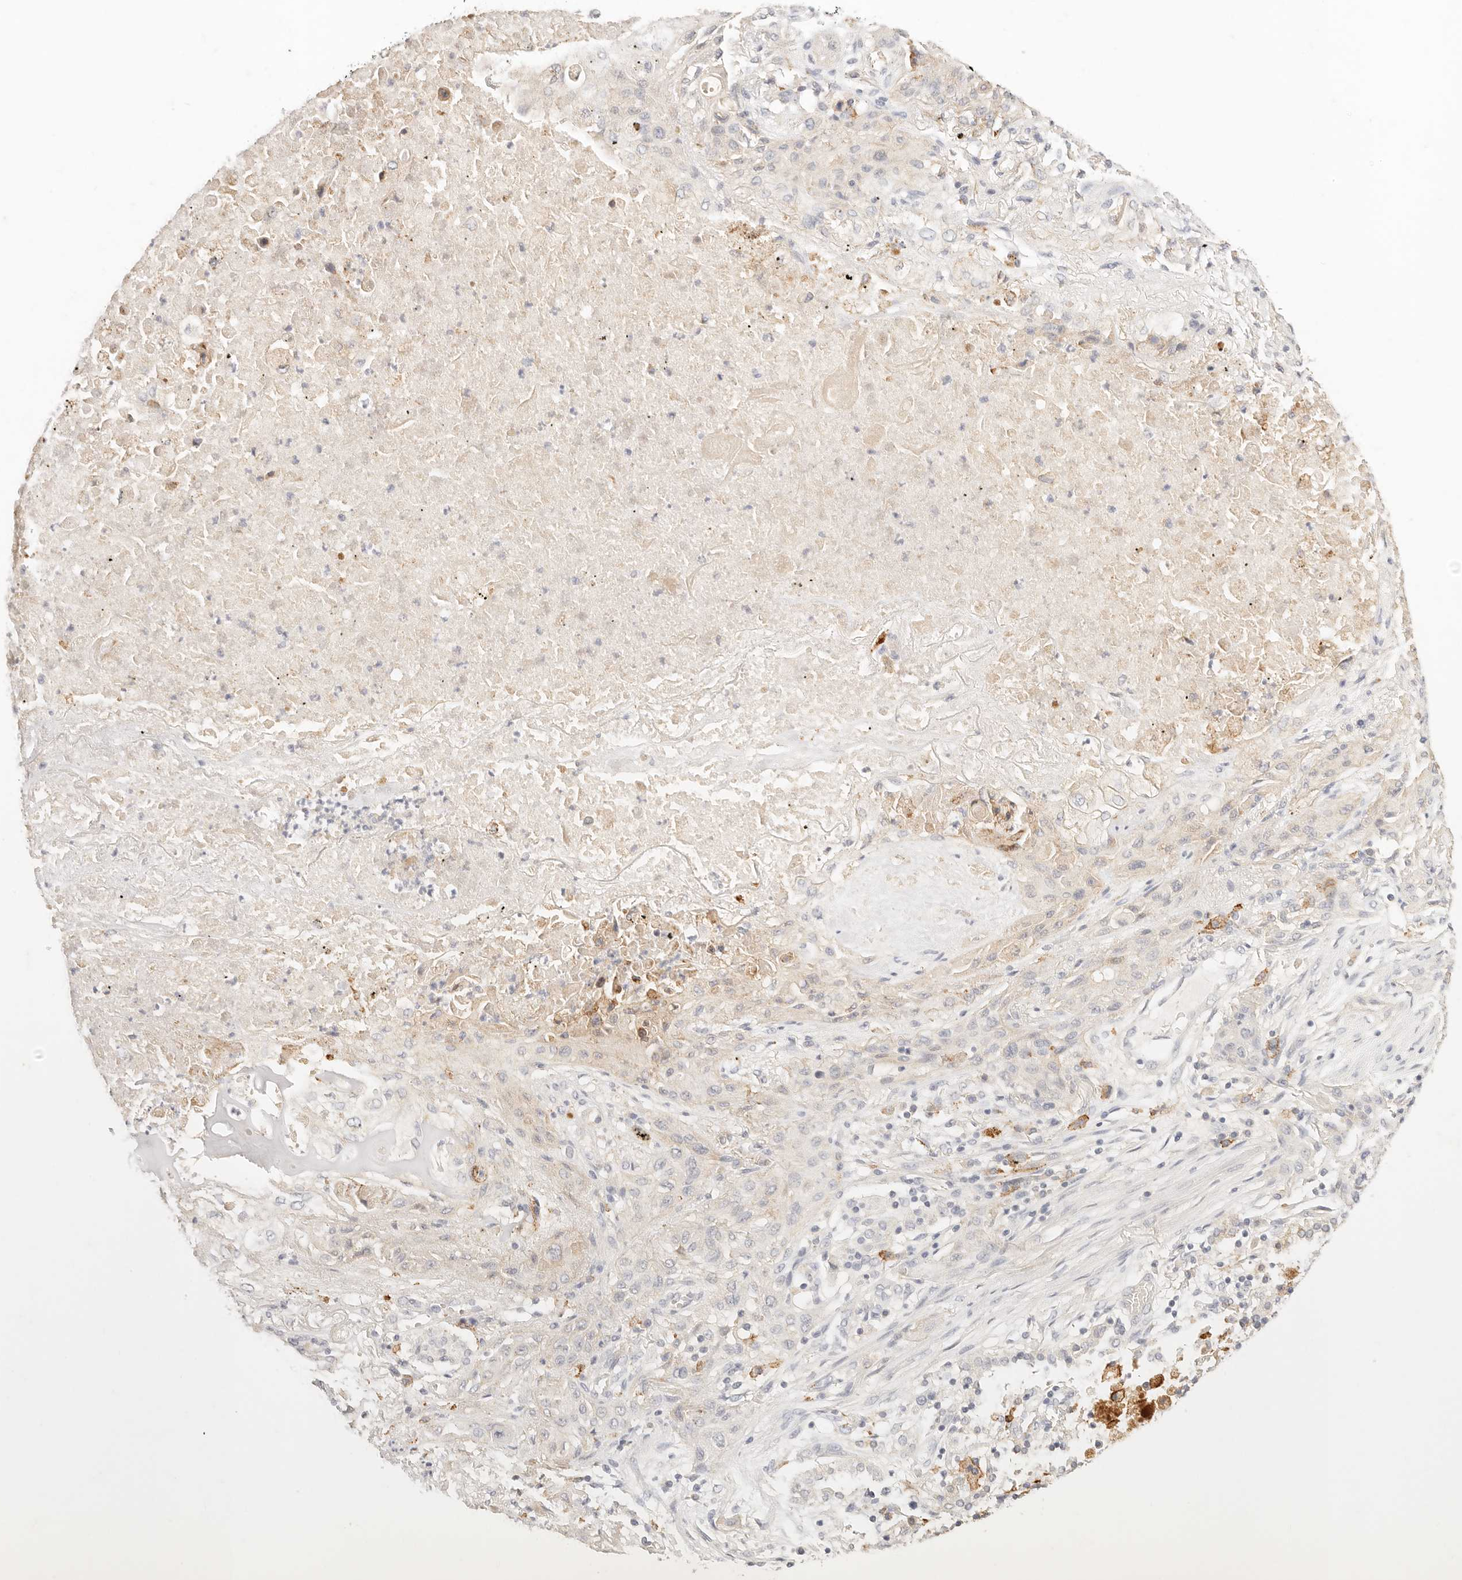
{"staining": {"intensity": "weak", "quantity": "<25%", "location": "cytoplasmic/membranous"}, "tissue": "lung cancer", "cell_type": "Tumor cells", "image_type": "cancer", "snomed": [{"axis": "morphology", "description": "Squamous cell carcinoma, NOS"}, {"axis": "topography", "description": "Lung"}], "caption": "Micrograph shows no significant protein staining in tumor cells of squamous cell carcinoma (lung). (DAB (3,3'-diaminobenzidine) immunohistochemistry with hematoxylin counter stain).", "gene": "HK2", "patient": {"sex": "female", "age": 47}}